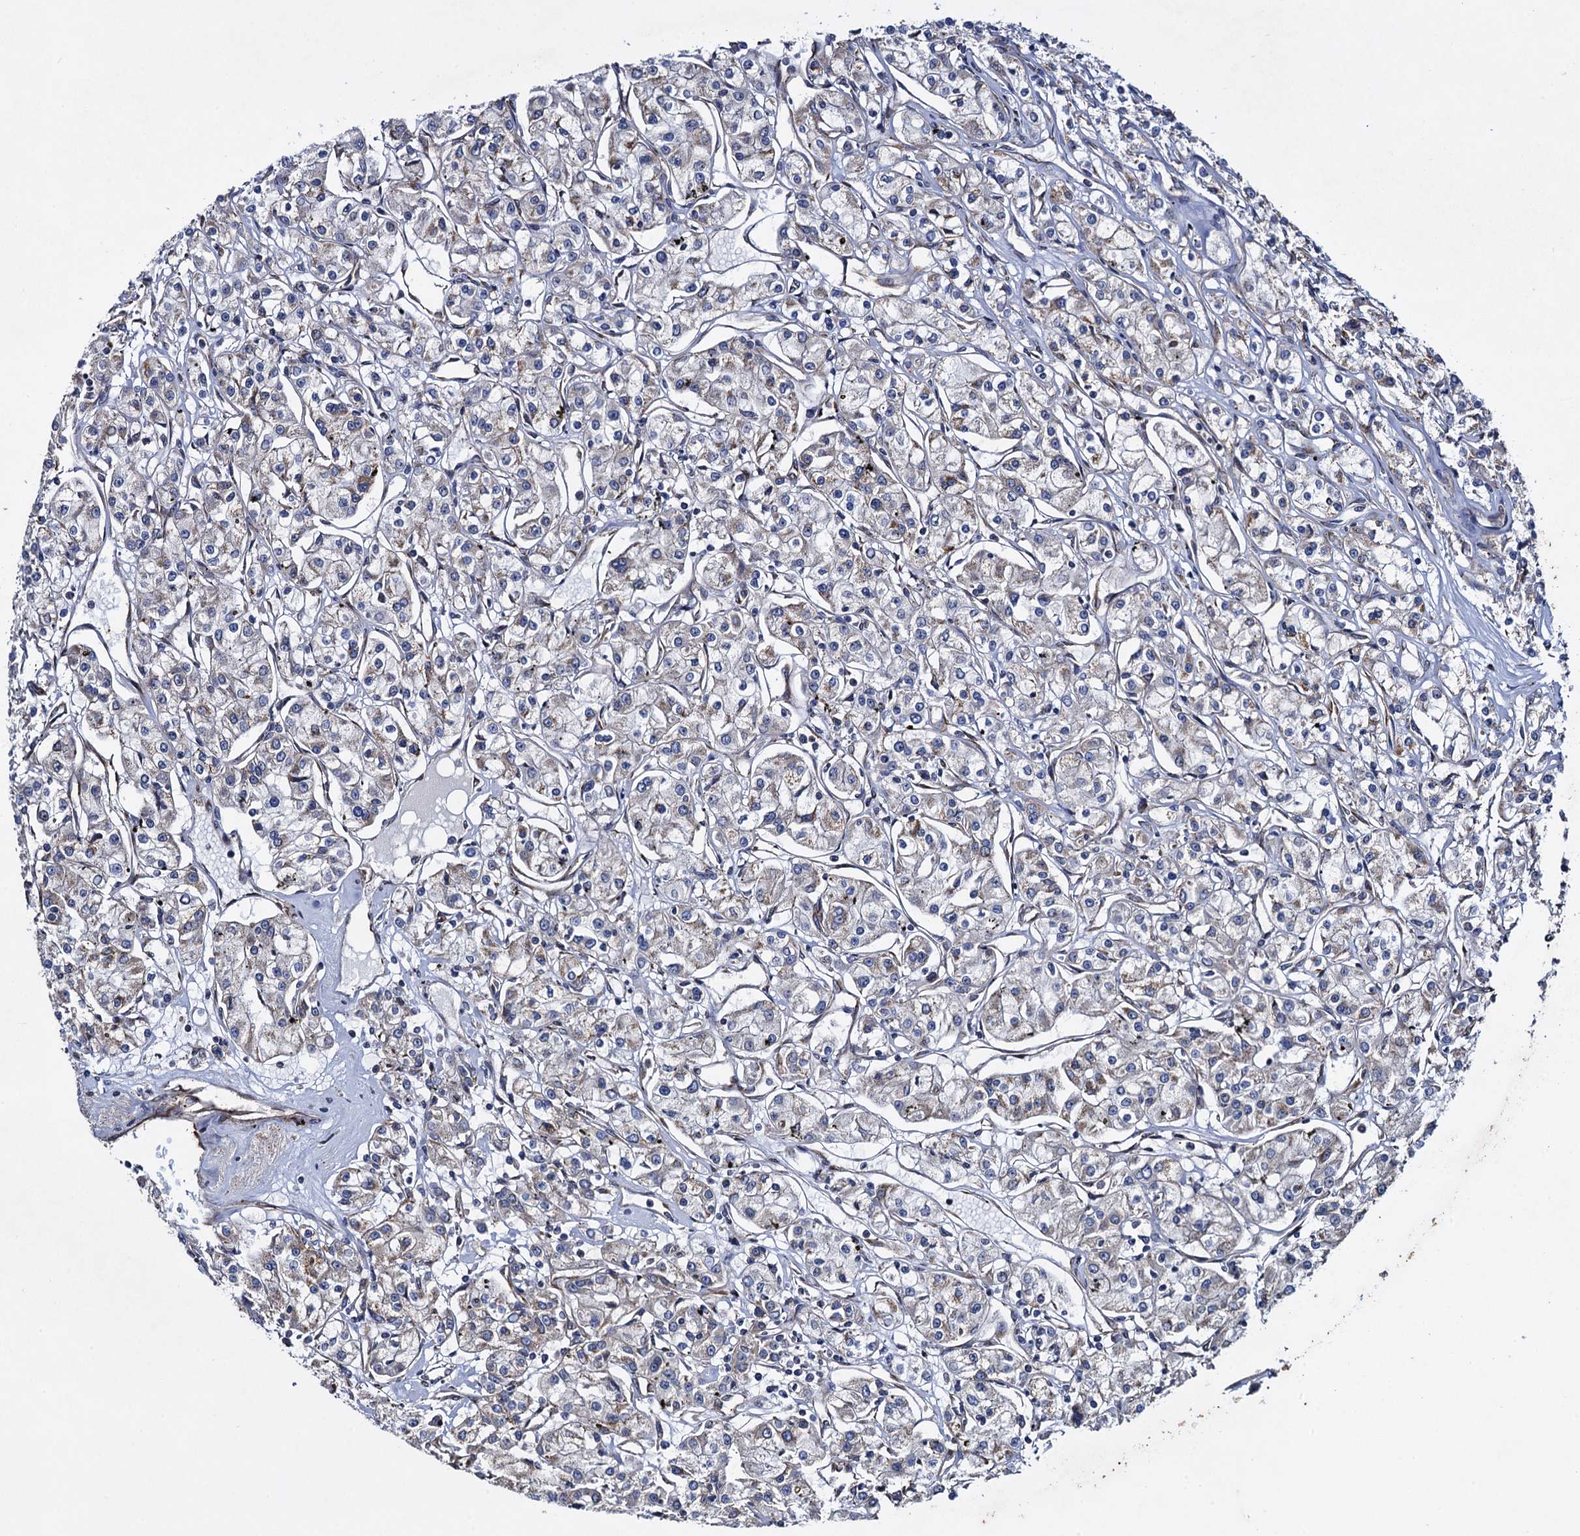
{"staining": {"intensity": "weak", "quantity": "25%-75%", "location": "cytoplasmic/membranous"}, "tissue": "renal cancer", "cell_type": "Tumor cells", "image_type": "cancer", "snomed": [{"axis": "morphology", "description": "Adenocarcinoma, NOS"}, {"axis": "topography", "description": "Kidney"}], "caption": "Protein analysis of renal cancer tissue exhibits weak cytoplasmic/membranous positivity in approximately 25%-75% of tumor cells.", "gene": "HAUS1", "patient": {"sex": "female", "age": 59}}